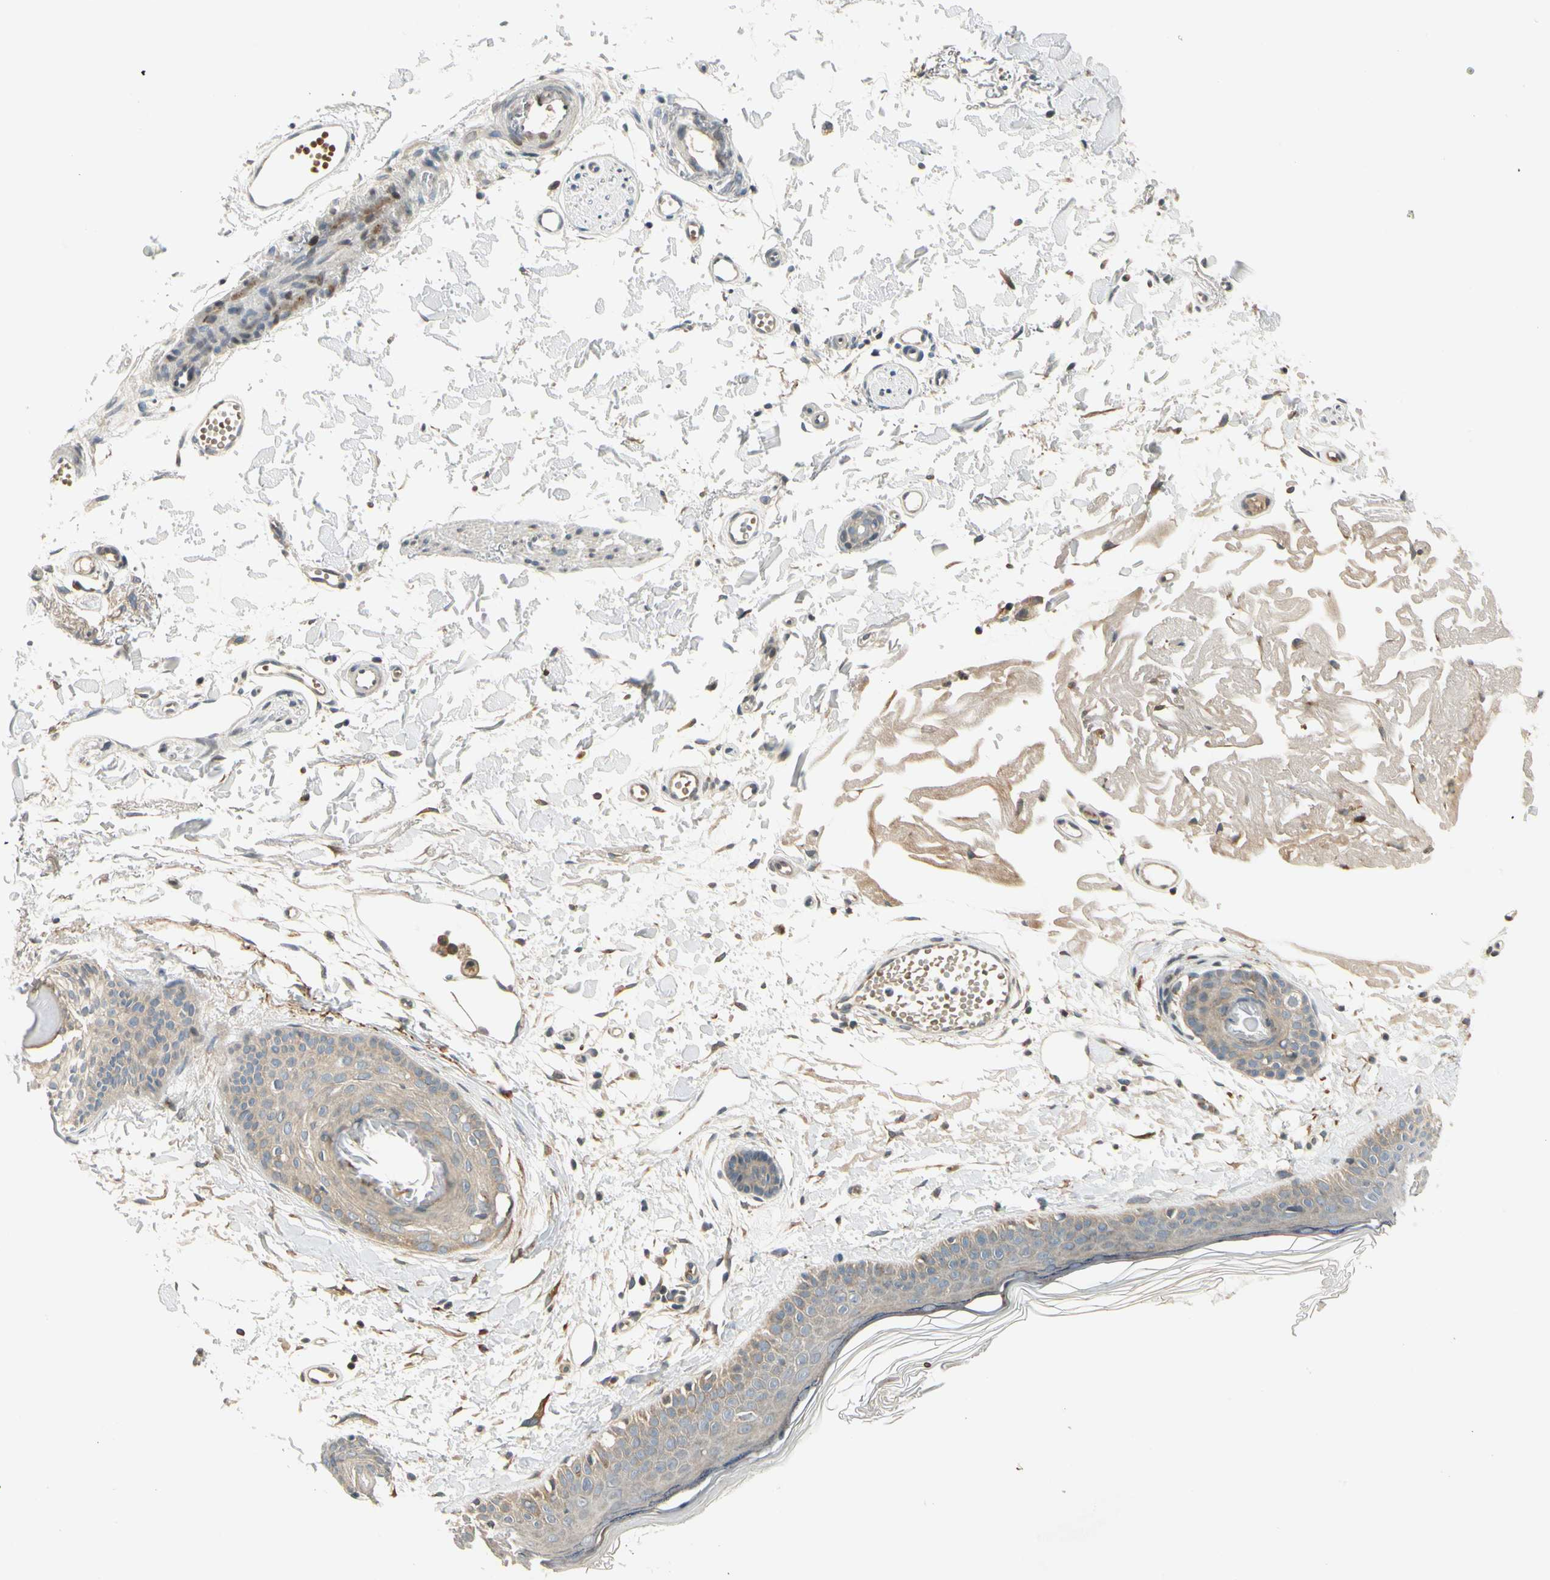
{"staining": {"intensity": "moderate", "quantity": ">75%", "location": "cytoplasmic/membranous"}, "tissue": "skin", "cell_type": "Fibroblasts", "image_type": "normal", "snomed": [{"axis": "morphology", "description": "Normal tissue, NOS"}, {"axis": "topography", "description": "Skin"}], "caption": "Protein staining demonstrates moderate cytoplasmic/membranous staining in about >75% of fibroblasts in normal skin.", "gene": "MANSC1", "patient": {"sex": "male", "age": 83}}